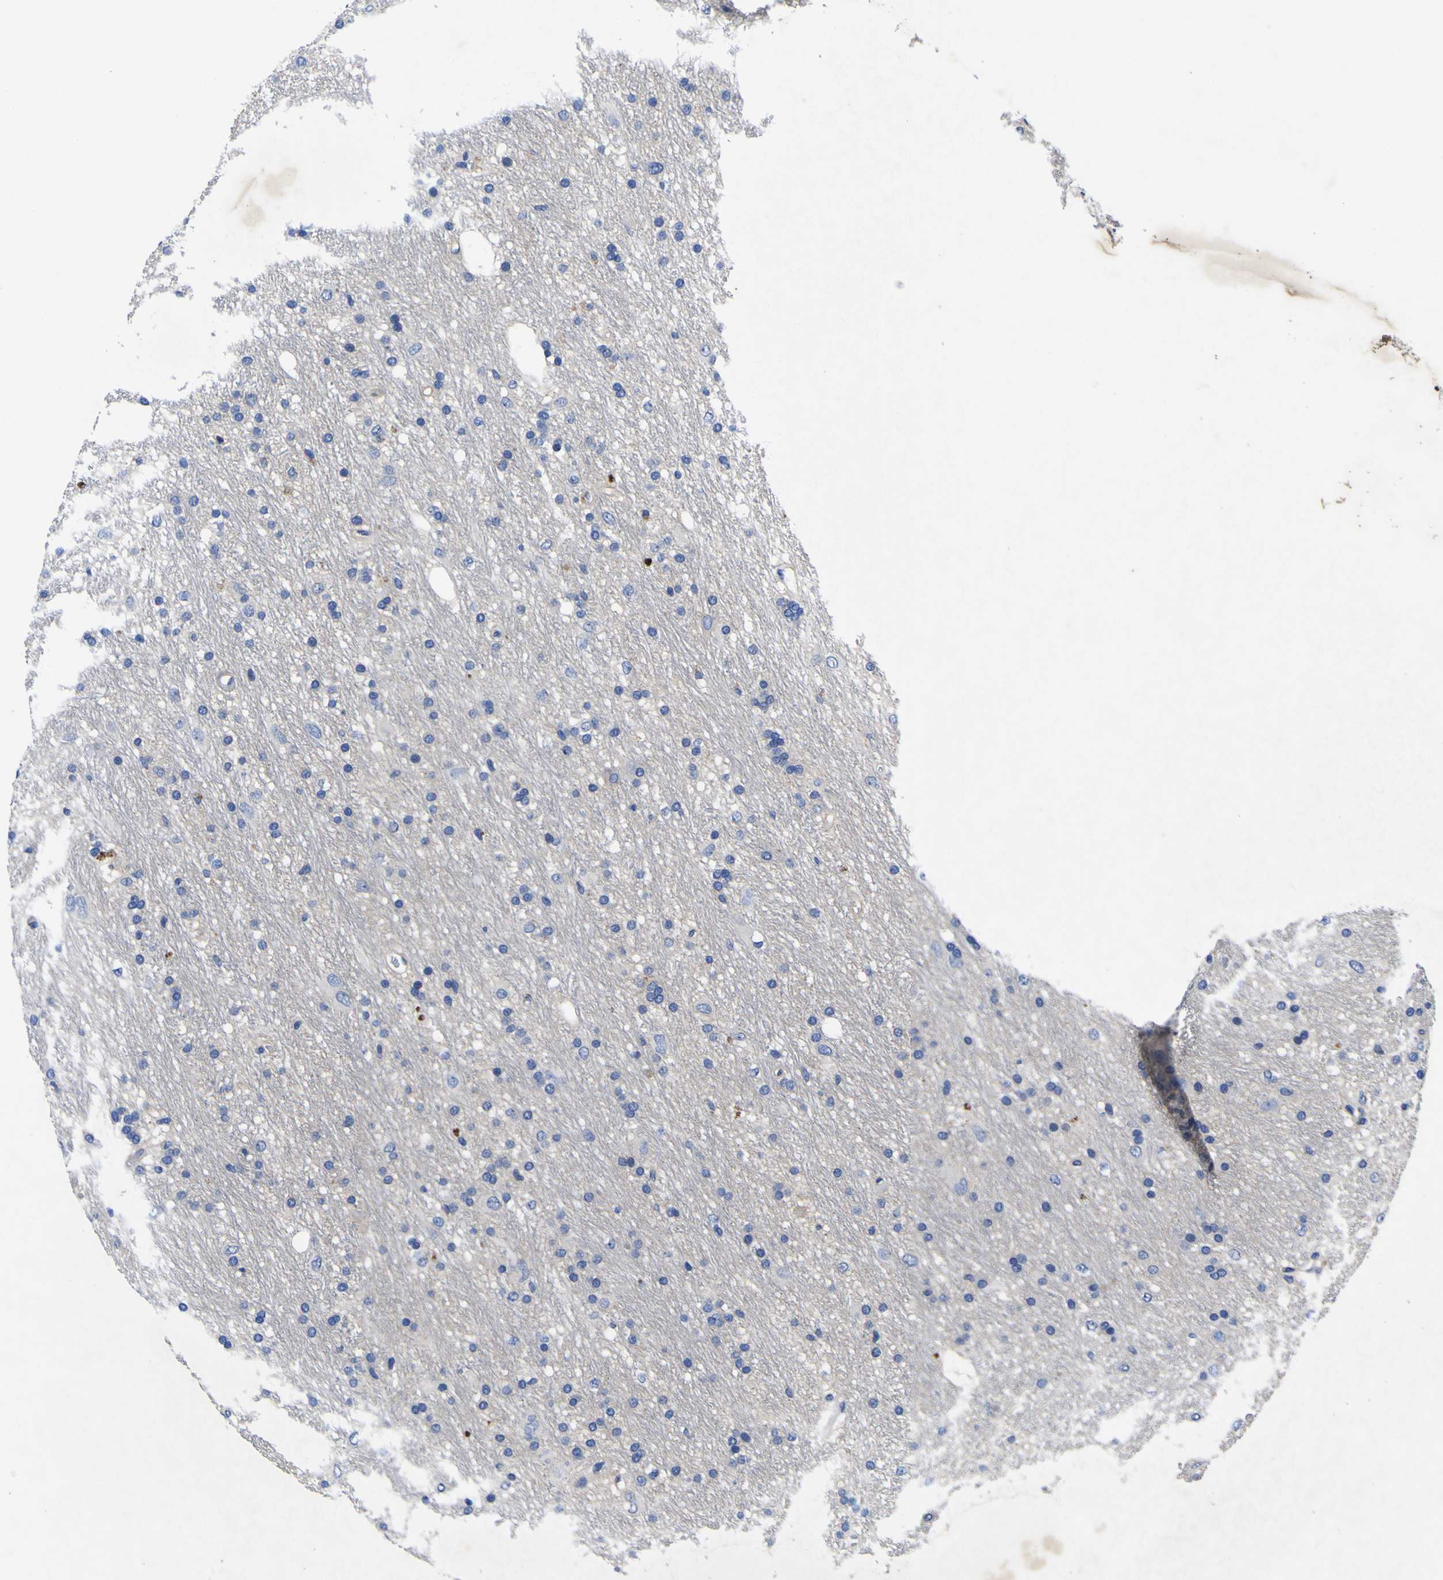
{"staining": {"intensity": "negative", "quantity": "none", "location": "none"}, "tissue": "glioma", "cell_type": "Tumor cells", "image_type": "cancer", "snomed": [{"axis": "morphology", "description": "Glioma, malignant, Low grade"}, {"axis": "topography", "description": "Brain"}], "caption": "Immunohistochemistry image of neoplastic tissue: malignant low-grade glioma stained with DAB shows no significant protein positivity in tumor cells.", "gene": "VASN", "patient": {"sex": "male", "age": 77}}